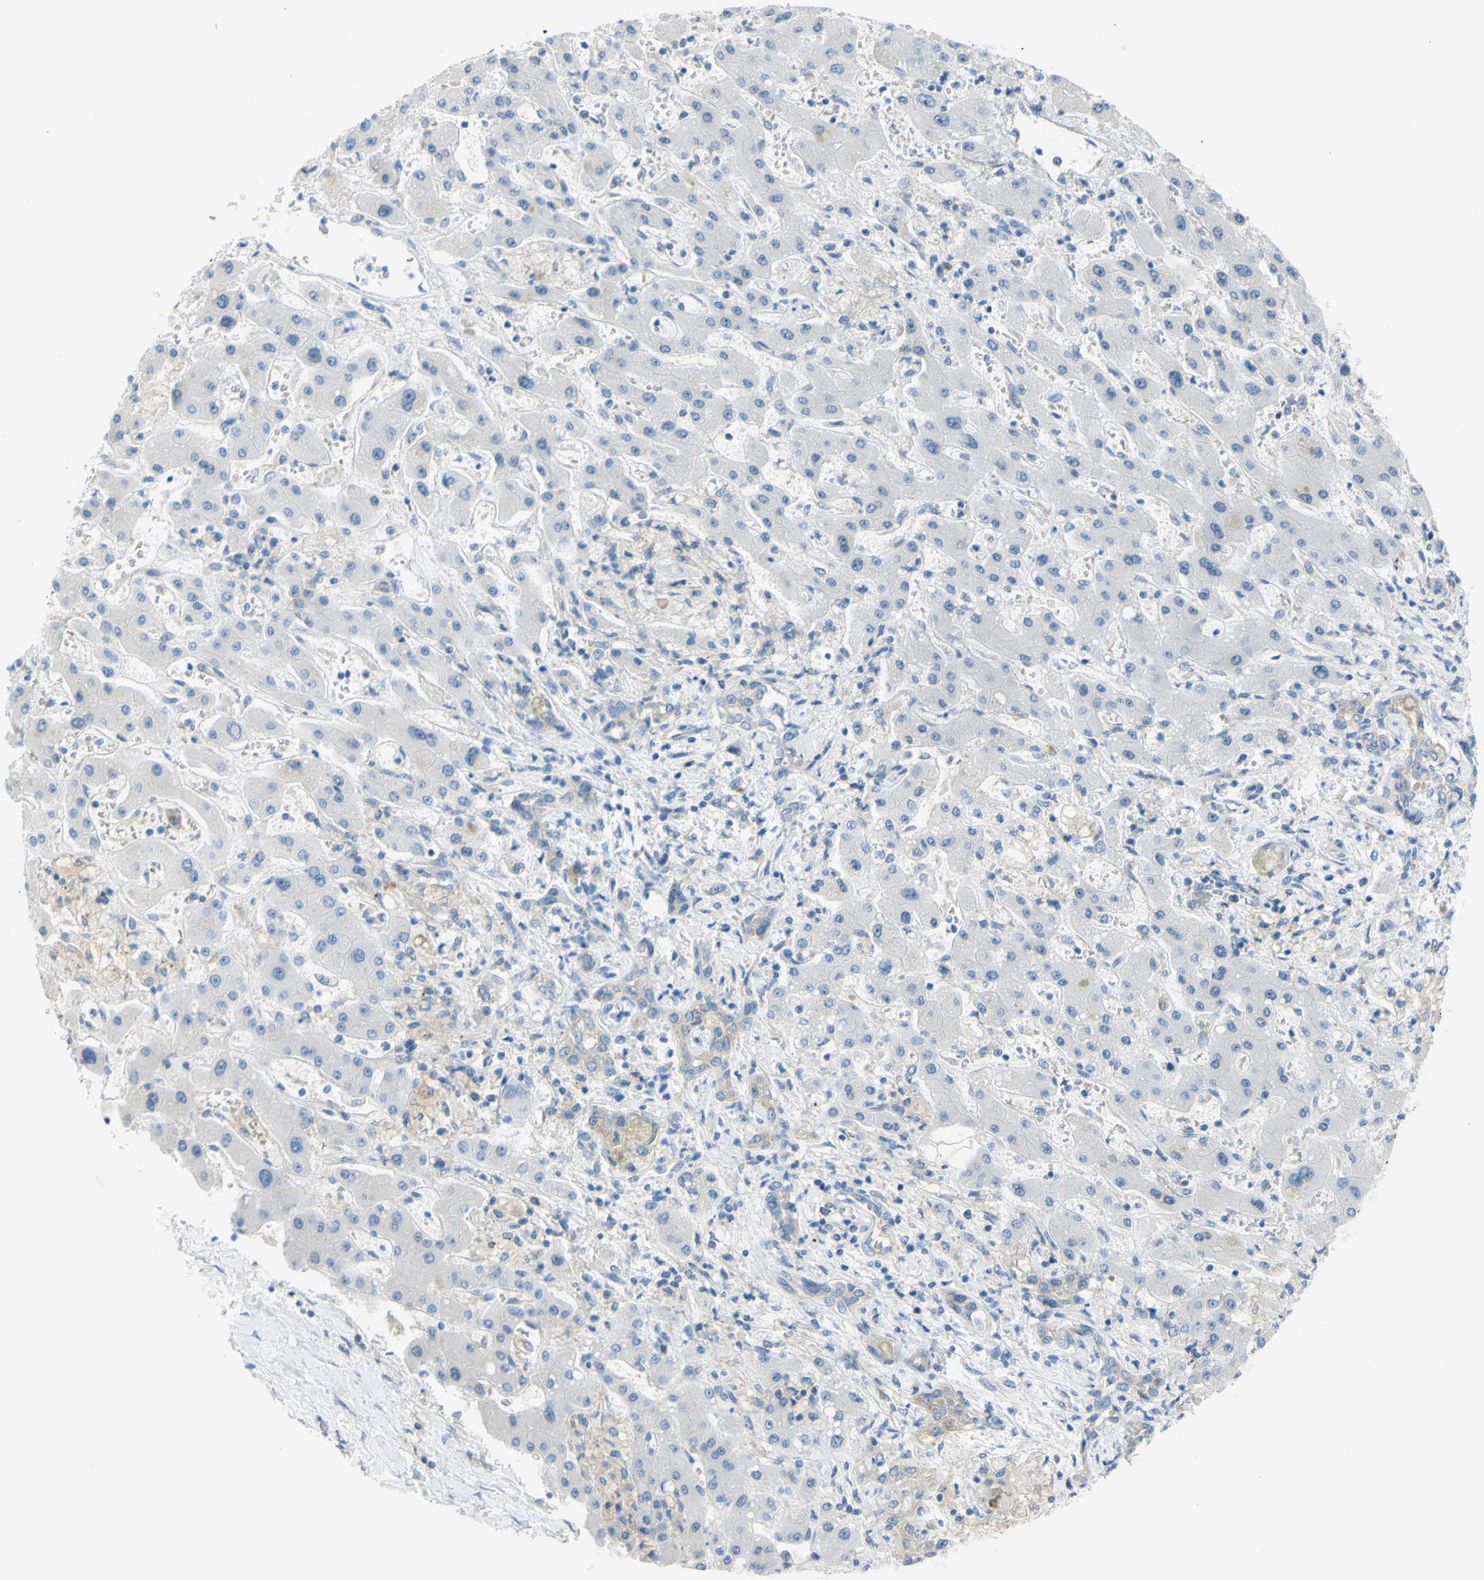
{"staining": {"intensity": "negative", "quantity": "none", "location": "none"}, "tissue": "liver cancer", "cell_type": "Tumor cells", "image_type": "cancer", "snomed": [{"axis": "morphology", "description": "Cholangiocarcinoma"}, {"axis": "topography", "description": "Liver"}], "caption": "Immunohistochemical staining of human liver cancer exhibits no significant expression in tumor cells.", "gene": "FRMD4B", "patient": {"sex": "male", "age": 50}}